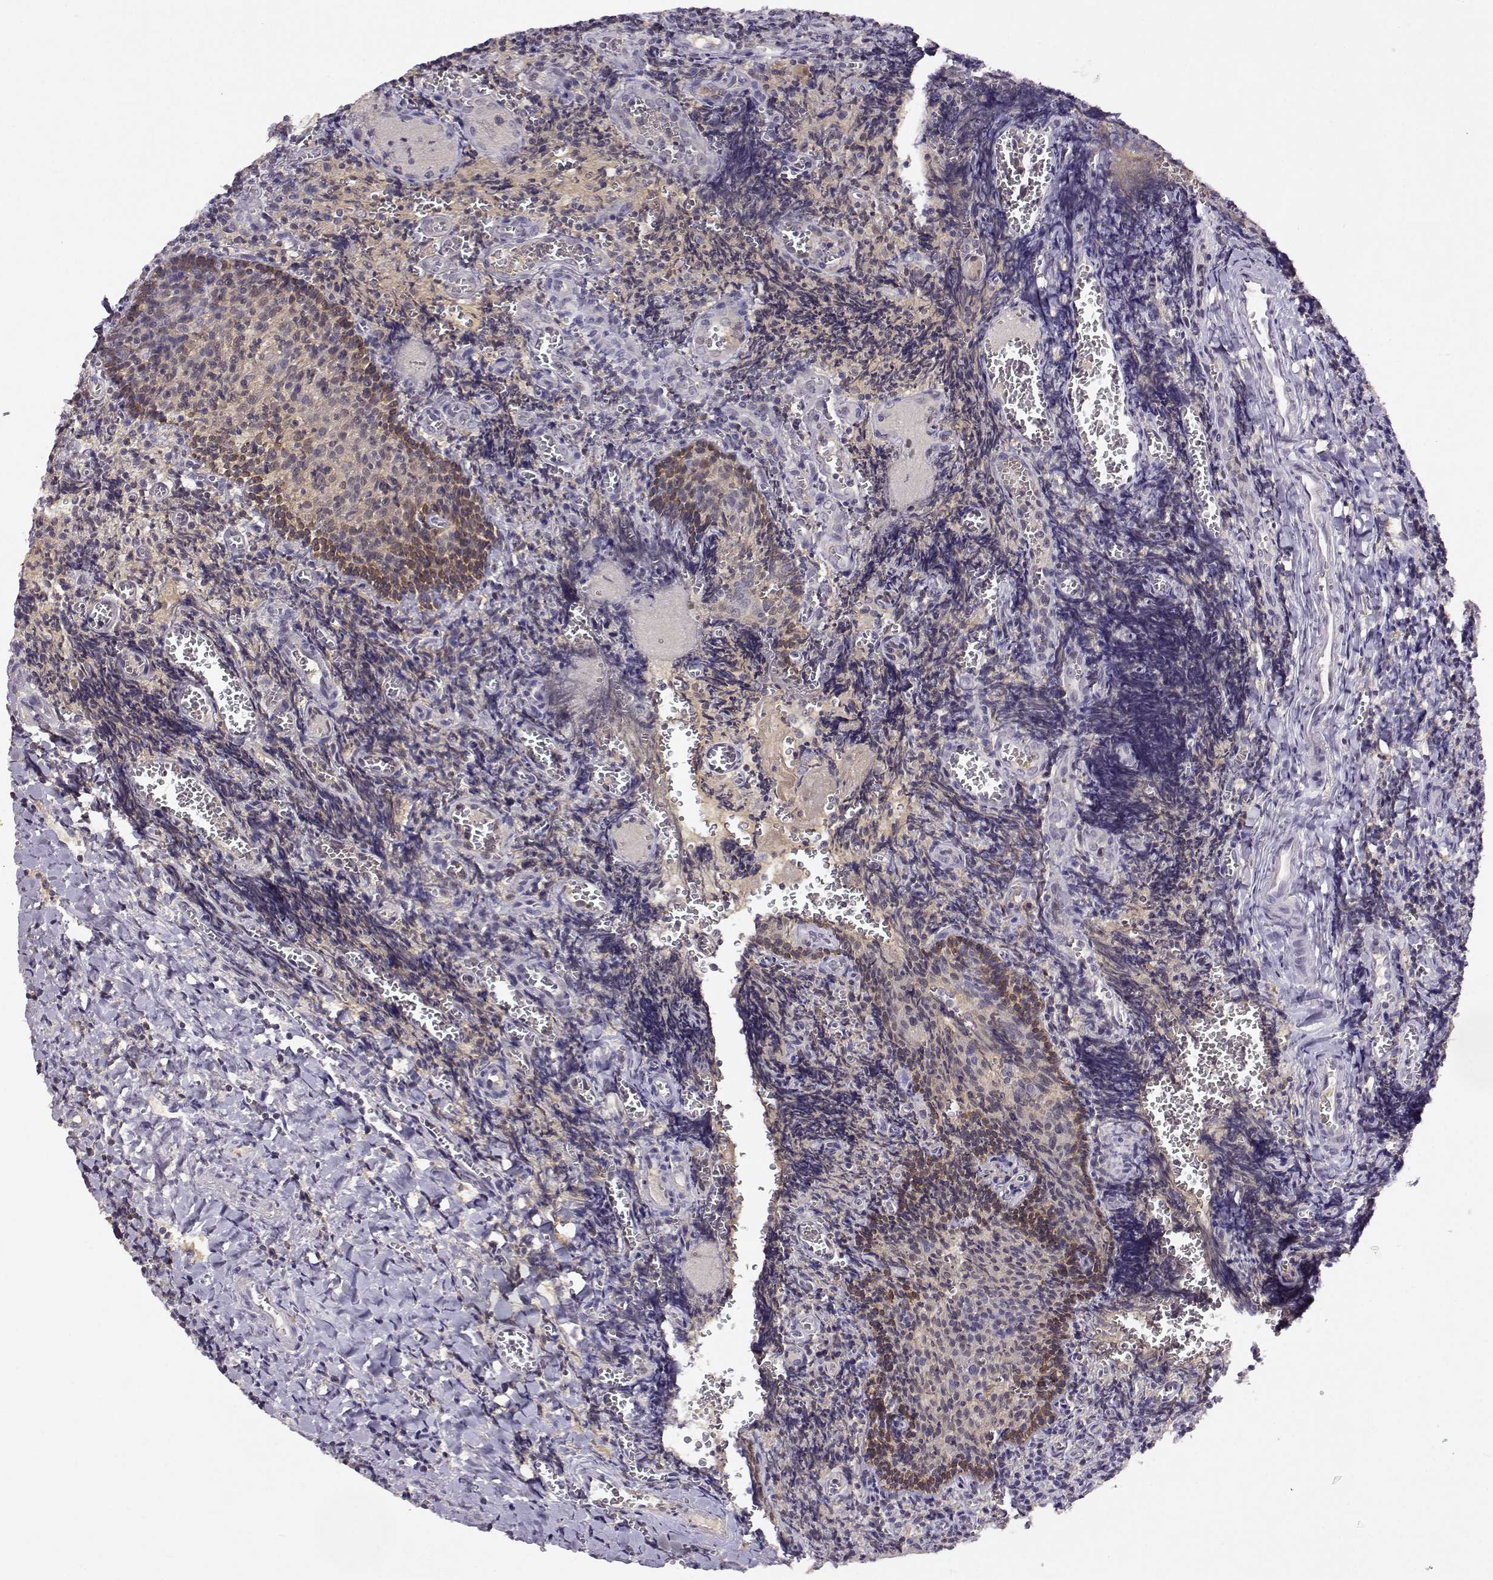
{"staining": {"intensity": "weak", "quantity": "<25%", "location": "cytoplasmic/membranous"}, "tissue": "tonsil", "cell_type": "Germinal center cells", "image_type": "normal", "snomed": [{"axis": "morphology", "description": "Normal tissue, NOS"}, {"axis": "morphology", "description": "Inflammation, NOS"}, {"axis": "topography", "description": "Tonsil"}], "caption": "High magnification brightfield microscopy of benign tonsil stained with DAB (3,3'-diaminobenzidine) (brown) and counterstained with hematoxylin (blue): germinal center cells show no significant staining.", "gene": "TACR1", "patient": {"sex": "female", "age": 31}}